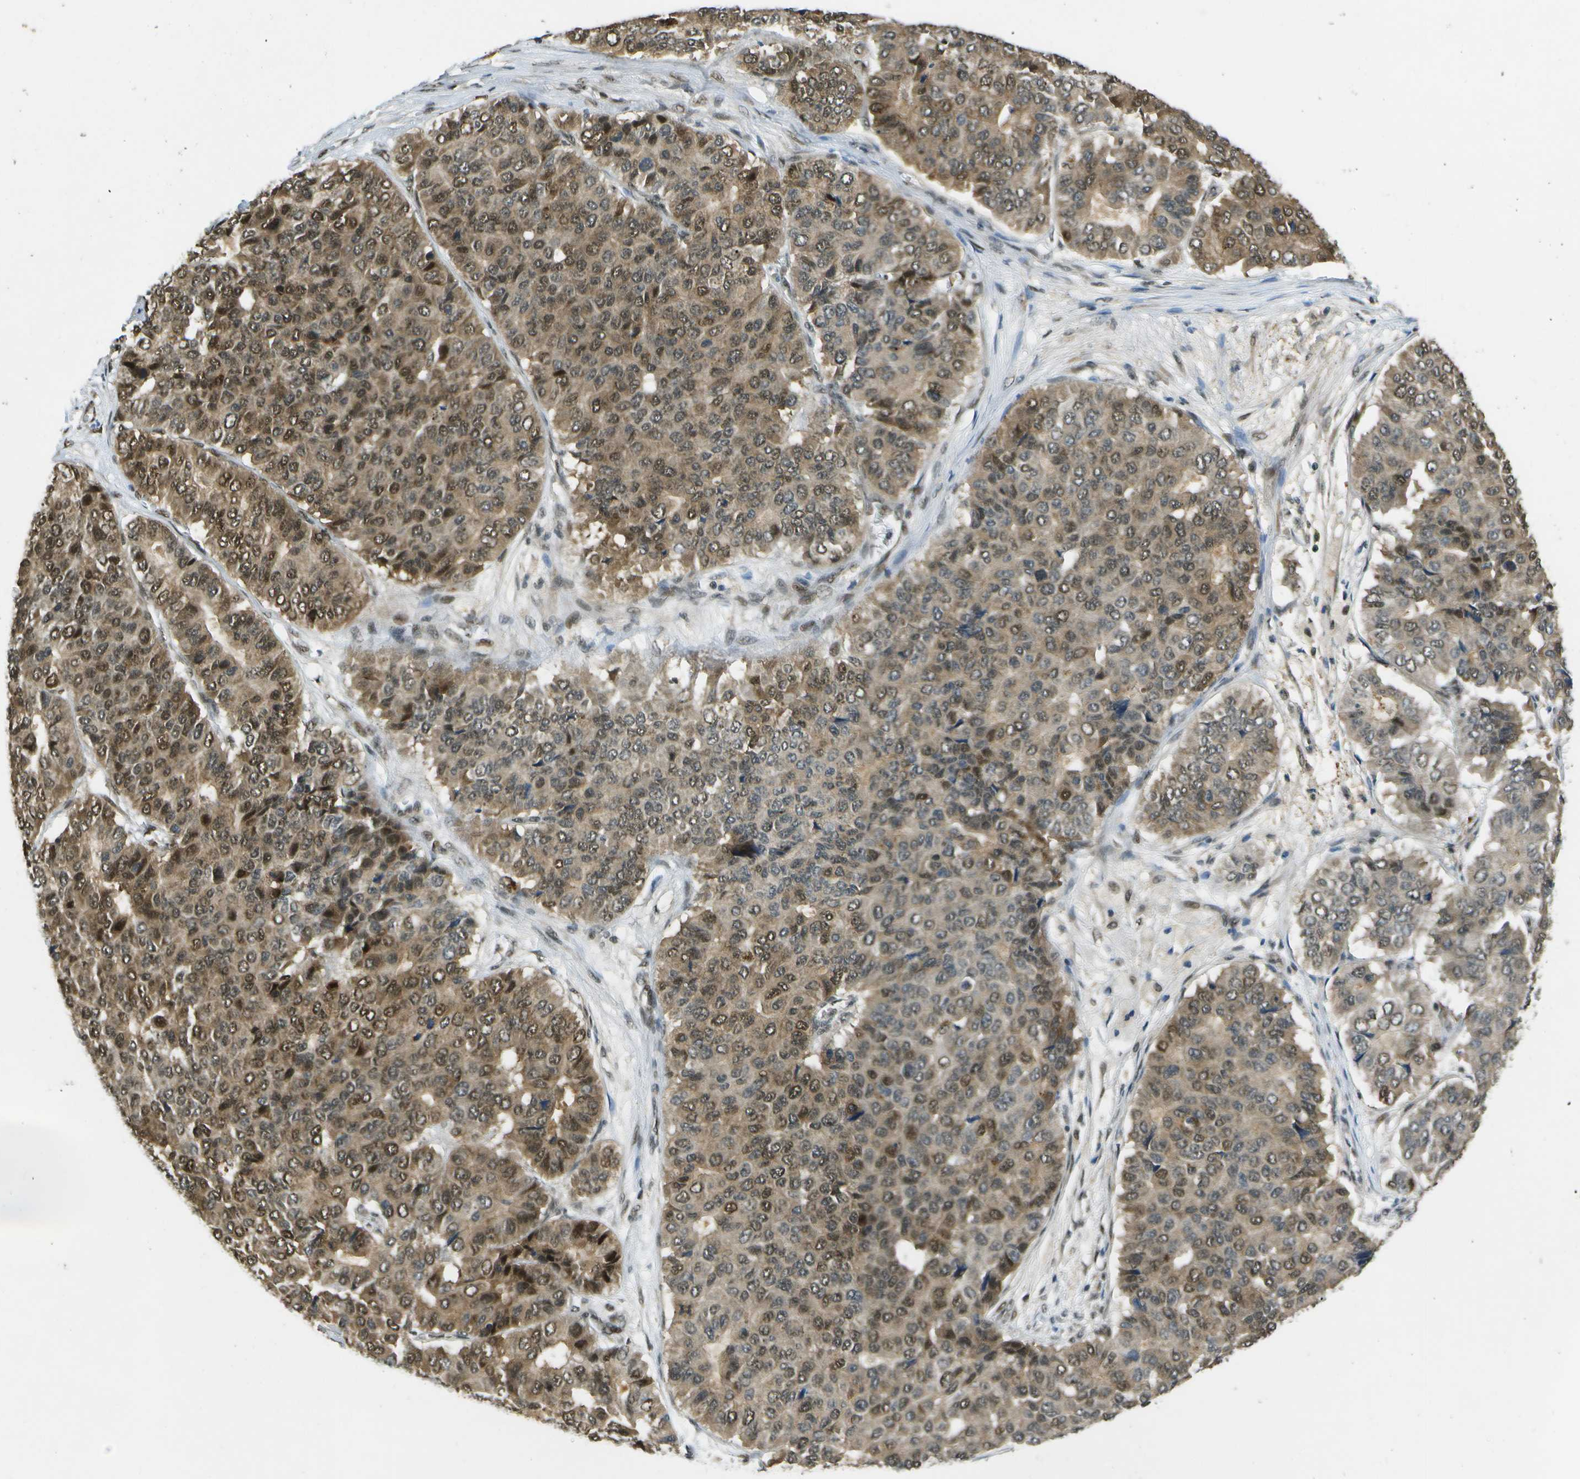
{"staining": {"intensity": "moderate", "quantity": ">75%", "location": "cytoplasmic/membranous,nuclear"}, "tissue": "pancreatic cancer", "cell_type": "Tumor cells", "image_type": "cancer", "snomed": [{"axis": "morphology", "description": "Adenocarcinoma, NOS"}, {"axis": "topography", "description": "Pancreas"}], "caption": "Tumor cells show medium levels of moderate cytoplasmic/membranous and nuclear staining in approximately >75% of cells in pancreatic cancer.", "gene": "GANC", "patient": {"sex": "male", "age": 50}}